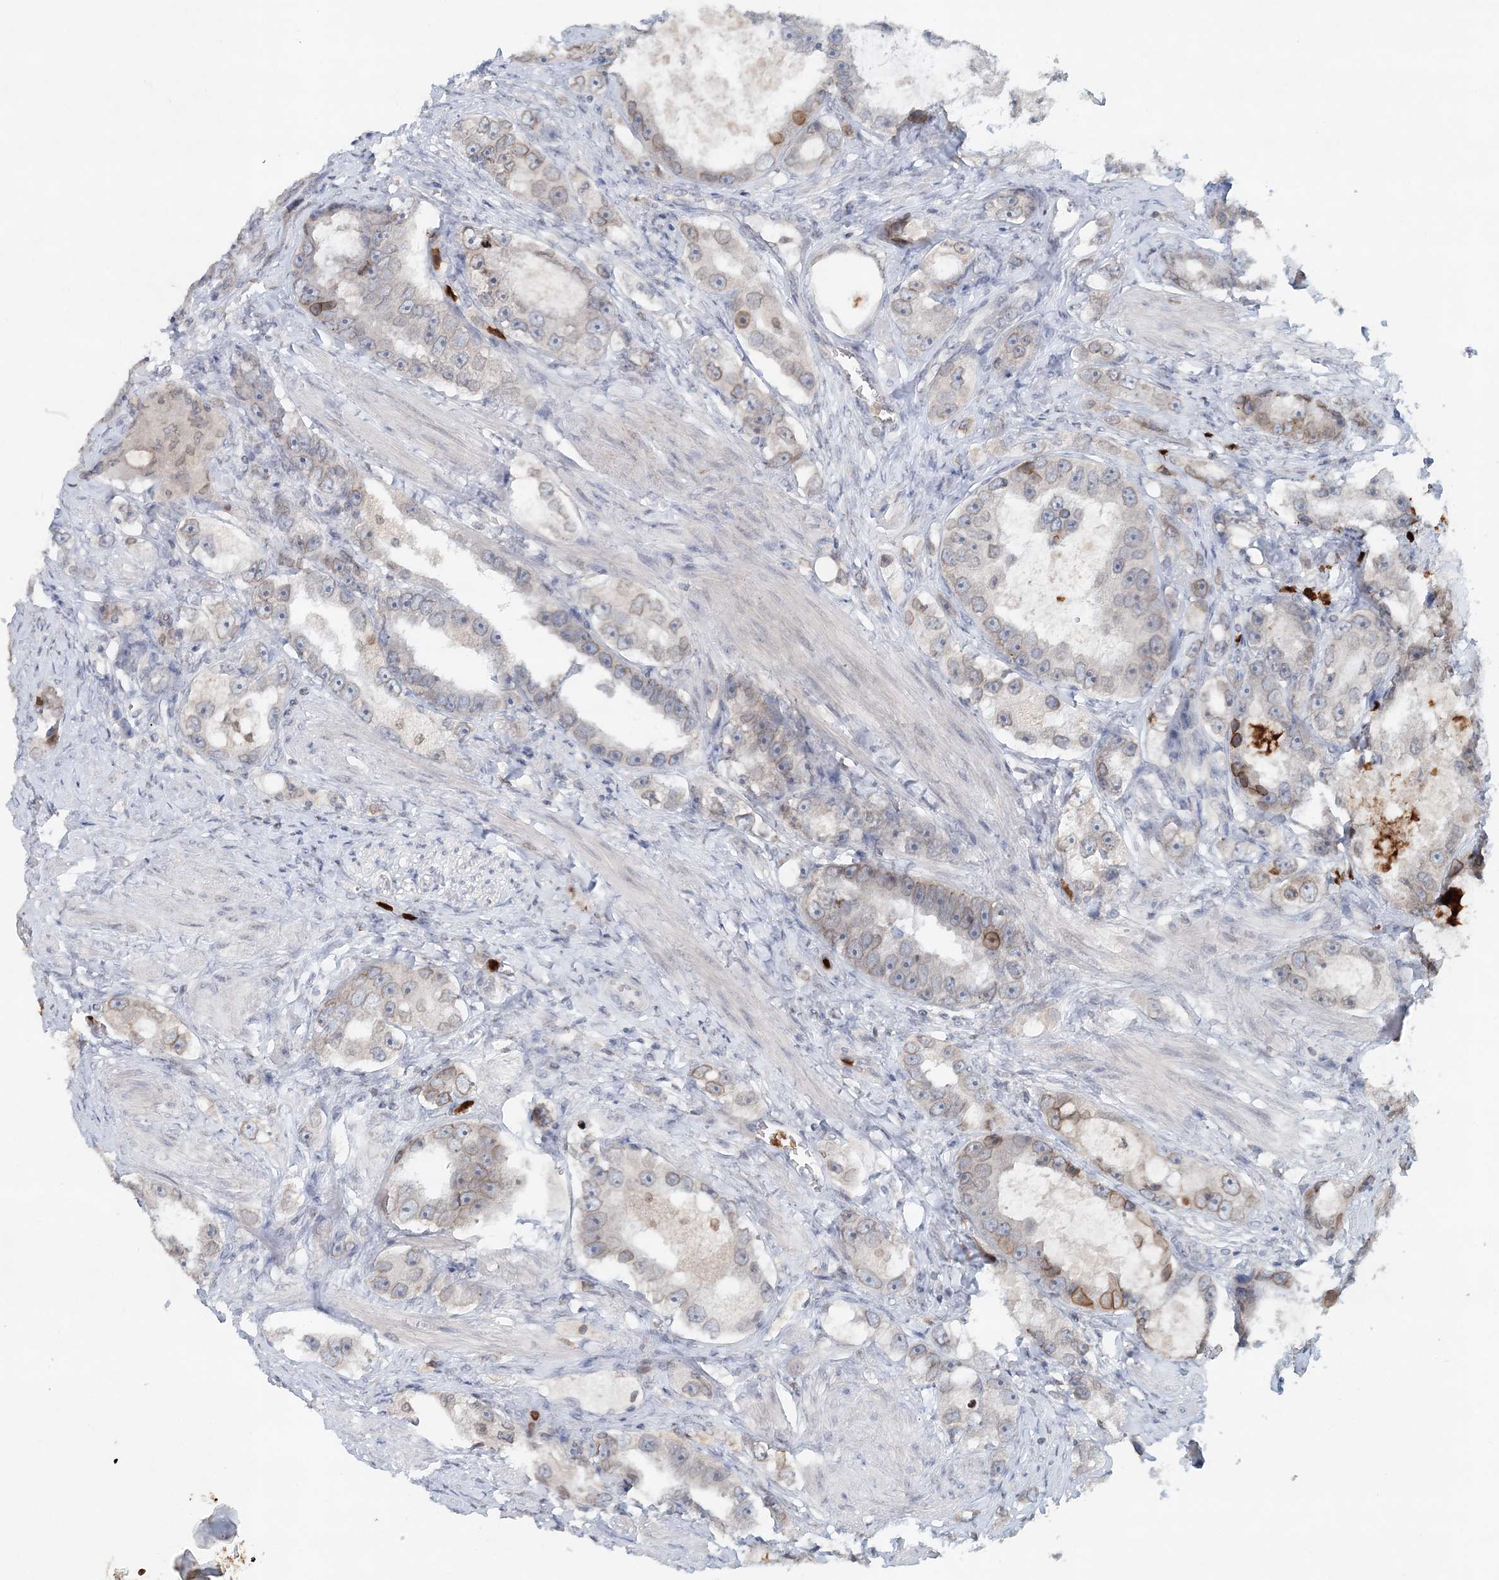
{"staining": {"intensity": "weak", "quantity": "<25%", "location": "cytoplasmic/membranous,nuclear"}, "tissue": "prostate cancer", "cell_type": "Tumor cells", "image_type": "cancer", "snomed": [{"axis": "morphology", "description": "Adenocarcinoma, High grade"}, {"axis": "topography", "description": "Prostate"}], "caption": "This is an IHC micrograph of high-grade adenocarcinoma (prostate). There is no positivity in tumor cells.", "gene": "NUP54", "patient": {"sex": "male", "age": 63}}